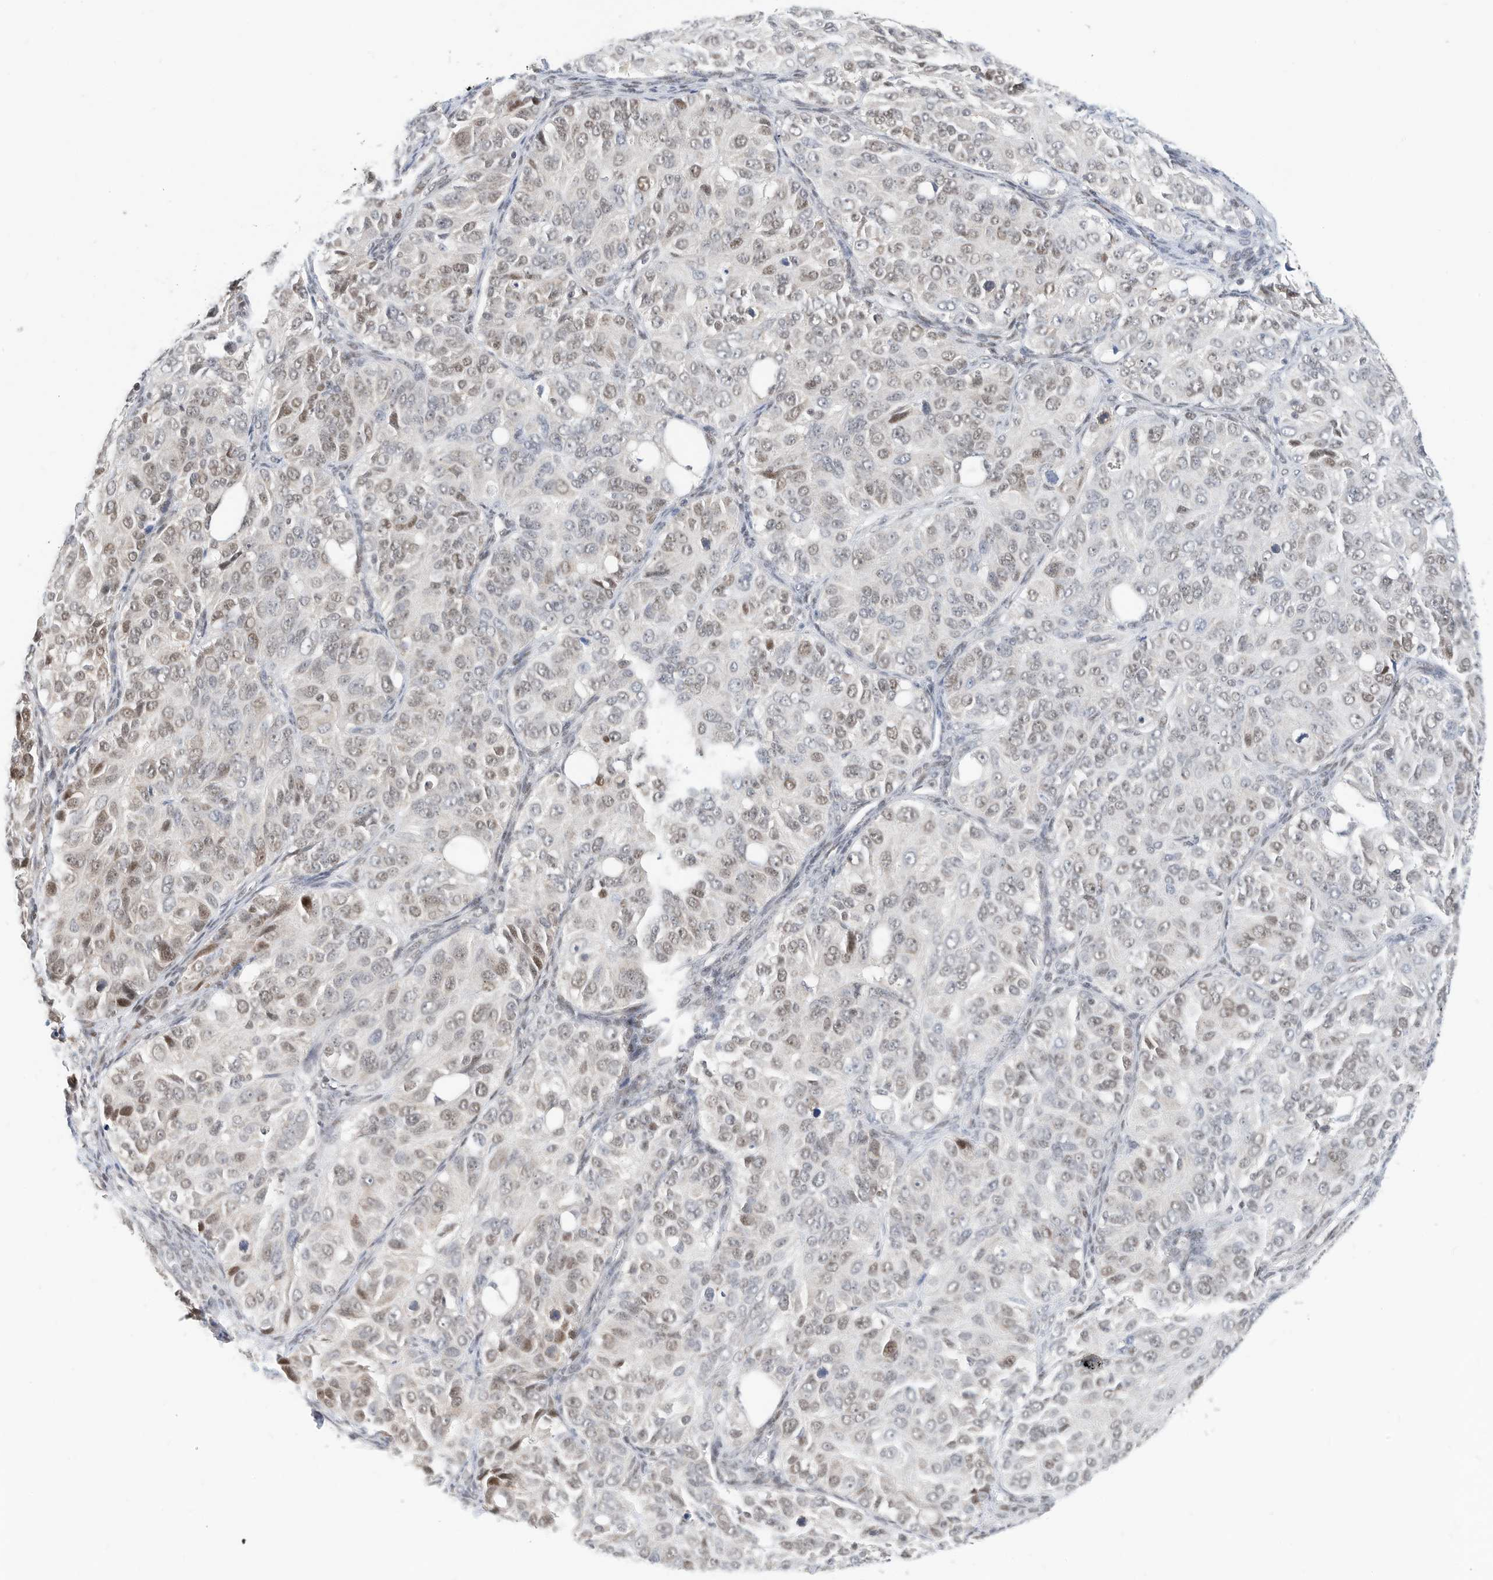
{"staining": {"intensity": "weak", "quantity": "25%-75%", "location": "nuclear"}, "tissue": "ovarian cancer", "cell_type": "Tumor cells", "image_type": "cancer", "snomed": [{"axis": "morphology", "description": "Carcinoma, endometroid"}, {"axis": "topography", "description": "Ovary"}], "caption": "Protein analysis of endometroid carcinoma (ovarian) tissue displays weak nuclear expression in approximately 25%-75% of tumor cells.", "gene": "OGT", "patient": {"sex": "female", "age": 51}}